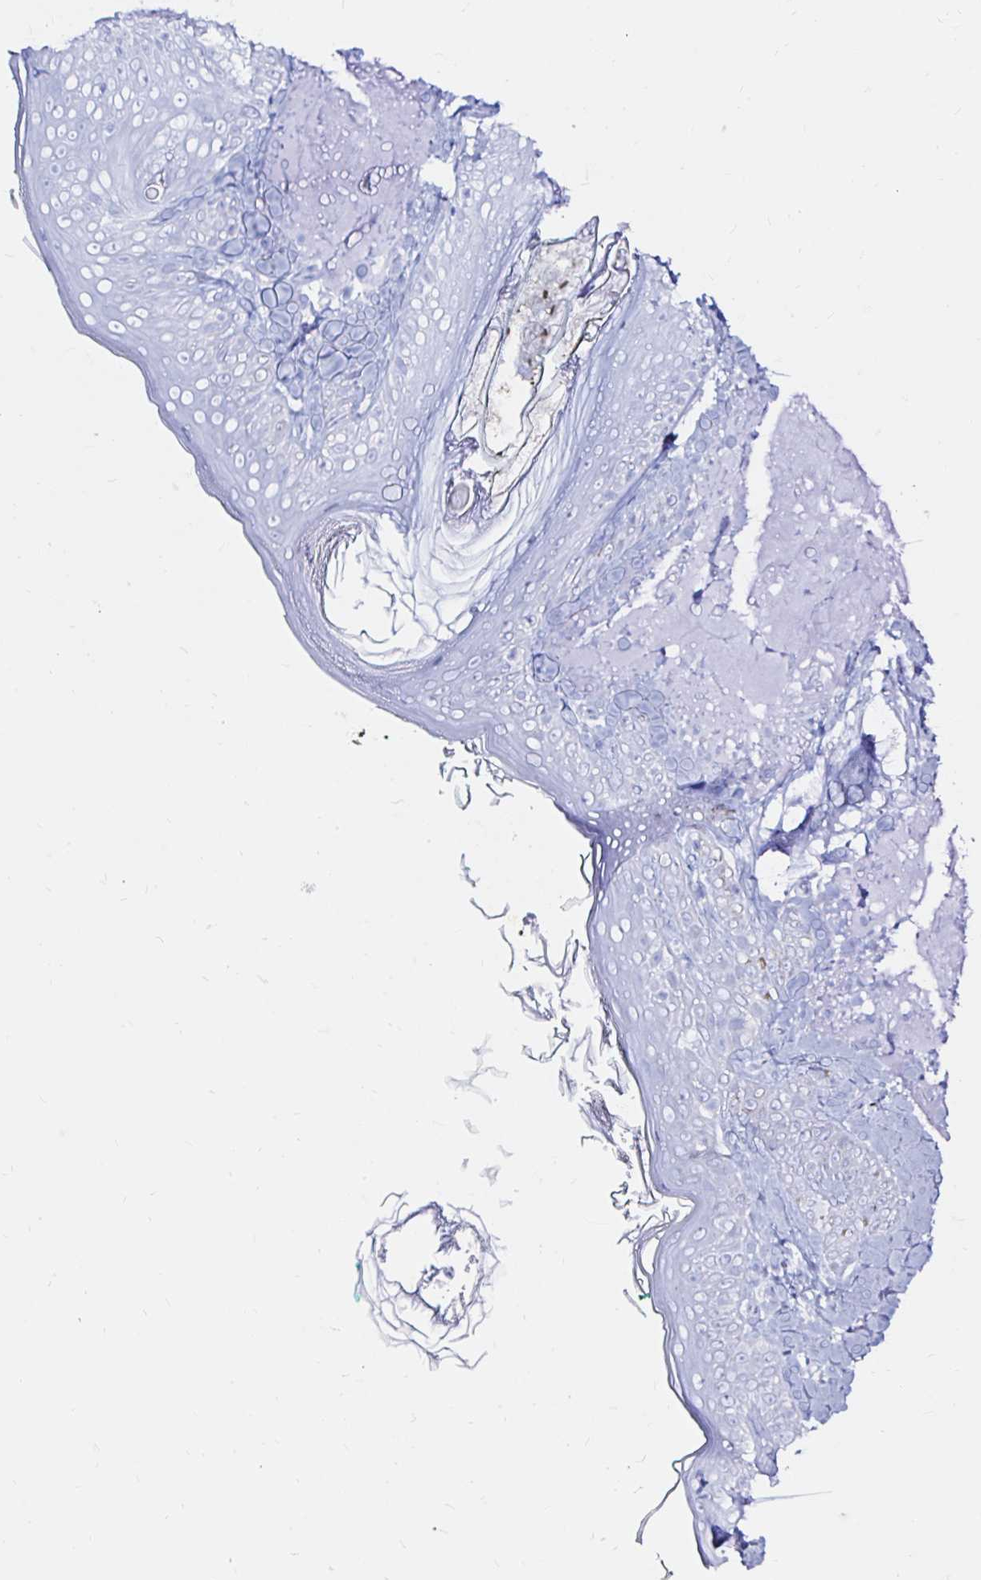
{"staining": {"intensity": "negative", "quantity": "none", "location": "none"}, "tissue": "skin", "cell_type": "Fibroblasts", "image_type": "normal", "snomed": [{"axis": "morphology", "description": "Normal tissue, NOS"}, {"axis": "topography", "description": "Skin"}], "caption": "High power microscopy micrograph of an IHC micrograph of unremarkable skin, revealing no significant positivity in fibroblasts.", "gene": "ZNF432", "patient": {"sex": "male", "age": 73}}